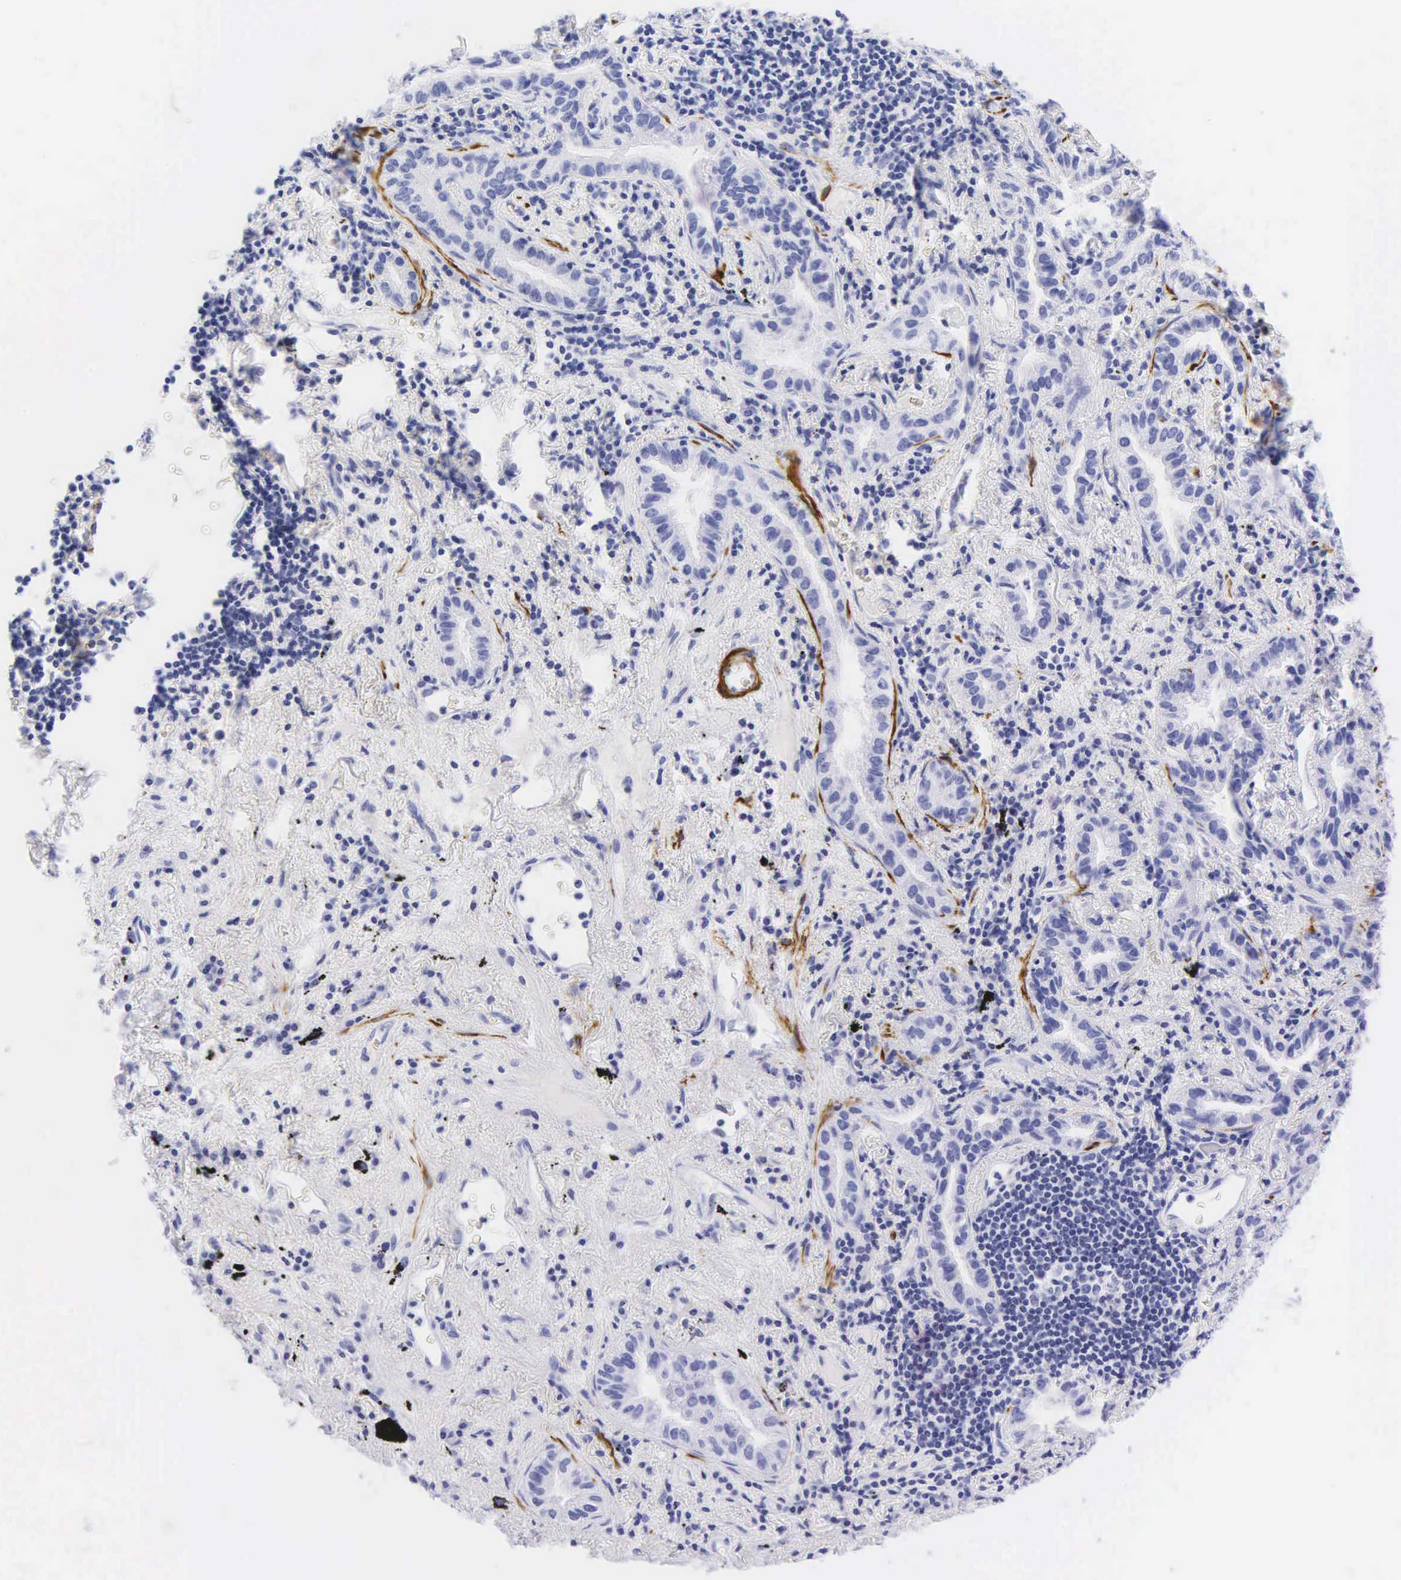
{"staining": {"intensity": "negative", "quantity": "none", "location": "none"}, "tissue": "lung cancer", "cell_type": "Tumor cells", "image_type": "cancer", "snomed": [{"axis": "morphology", "description": "Adenocarcinoma, NOS"}, {"axis": "topography", "description": "Lung"}], "caption": "The histopathology image exhibits no significant positivity in tumor cells of adenocarcinoma (lung). Nuclei are stained in blue.", "gene": "DES", "patient": {"sex": "female", "age": 50}}